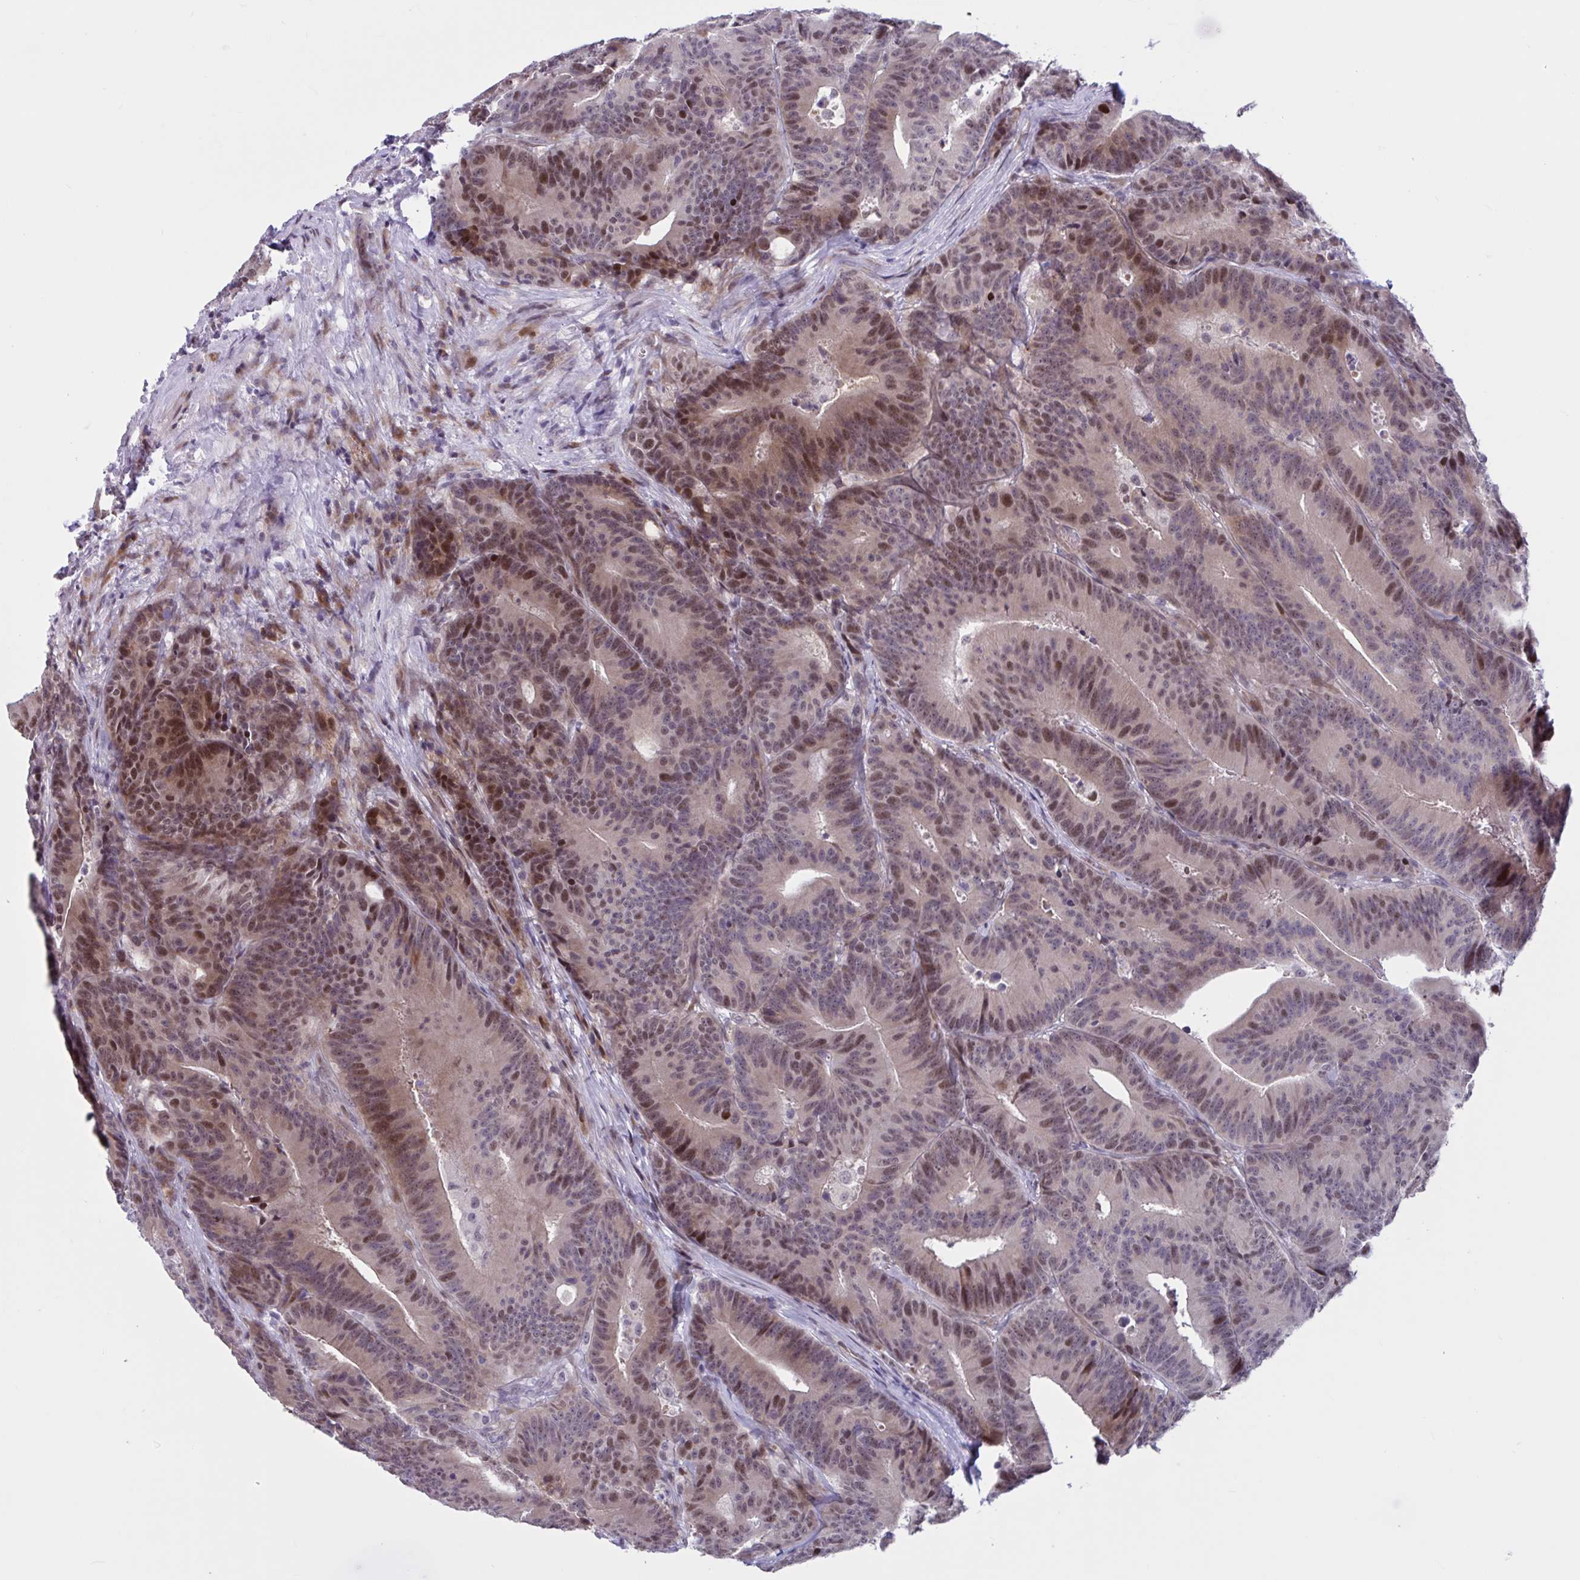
{"staining": {"intensity": "strong", "quantity": "25%-75%", "location": "nuclear"}, "tissue": "colorectal cancer", "cell_type": "Tumor cells", "image_type": "cancer", "snomed": [{"axis": "morphology", "description": "Adenocarcinoma, NOS"}, {"axis": "topography", "description": "Colon"}], "caption": "Brown immunohistochemical staining in colorectal cancer (adenocarcinoma) exhibits strong nuclear positivity in approximately 25%-75% of tumor cells.", "gene": "RBL1", "patient": {"sex": "female", "age": 78}}